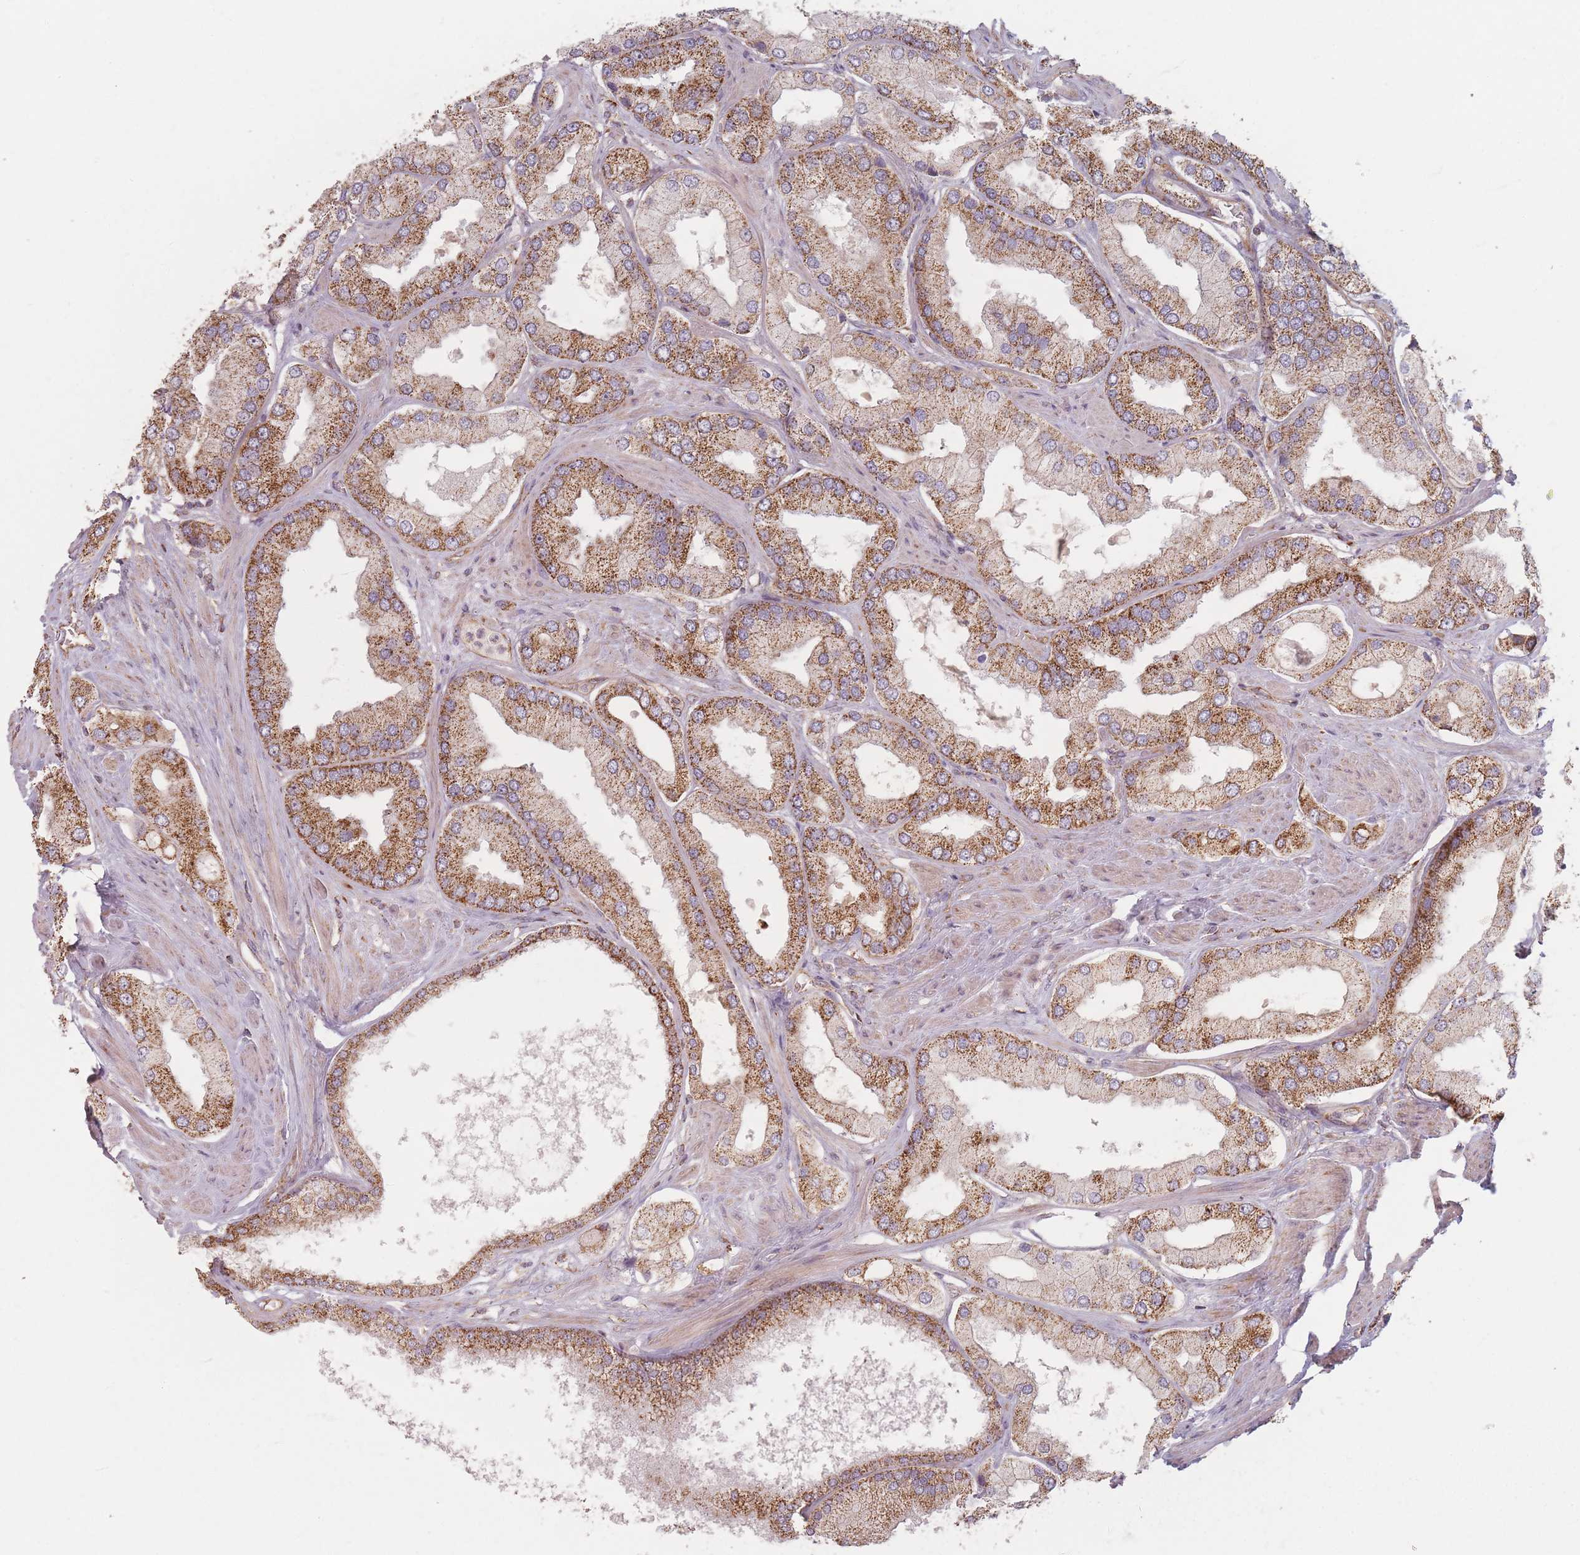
{"staining": {"intensity": "moderate", "quantity": ">75%", "location": "cytoplasmic/membranous"}, "tissue": "prostate cancer", "cell_type": "Tumor cells", "image_type": "cancer", "snomed": [{"axis": "morphology", "description": "Adenocarcinoma, Low grade"}, {"axis": "topography", "description": "Prostate"}], "caption": "The immunohistochemical stain shows moderate cytoplasmic/membranous staining in tumor cells of prostate cancer (adenocarcinoma (low-grade)) tissue. The protein is stained brown, and the nuclei are stained in blue (DAB (3,3'-diaminobenzidine) IHC with brightfield microscopy, high magnification).", "gene": "ESRP2", "patient": {"sex": "male", "age": 42}}